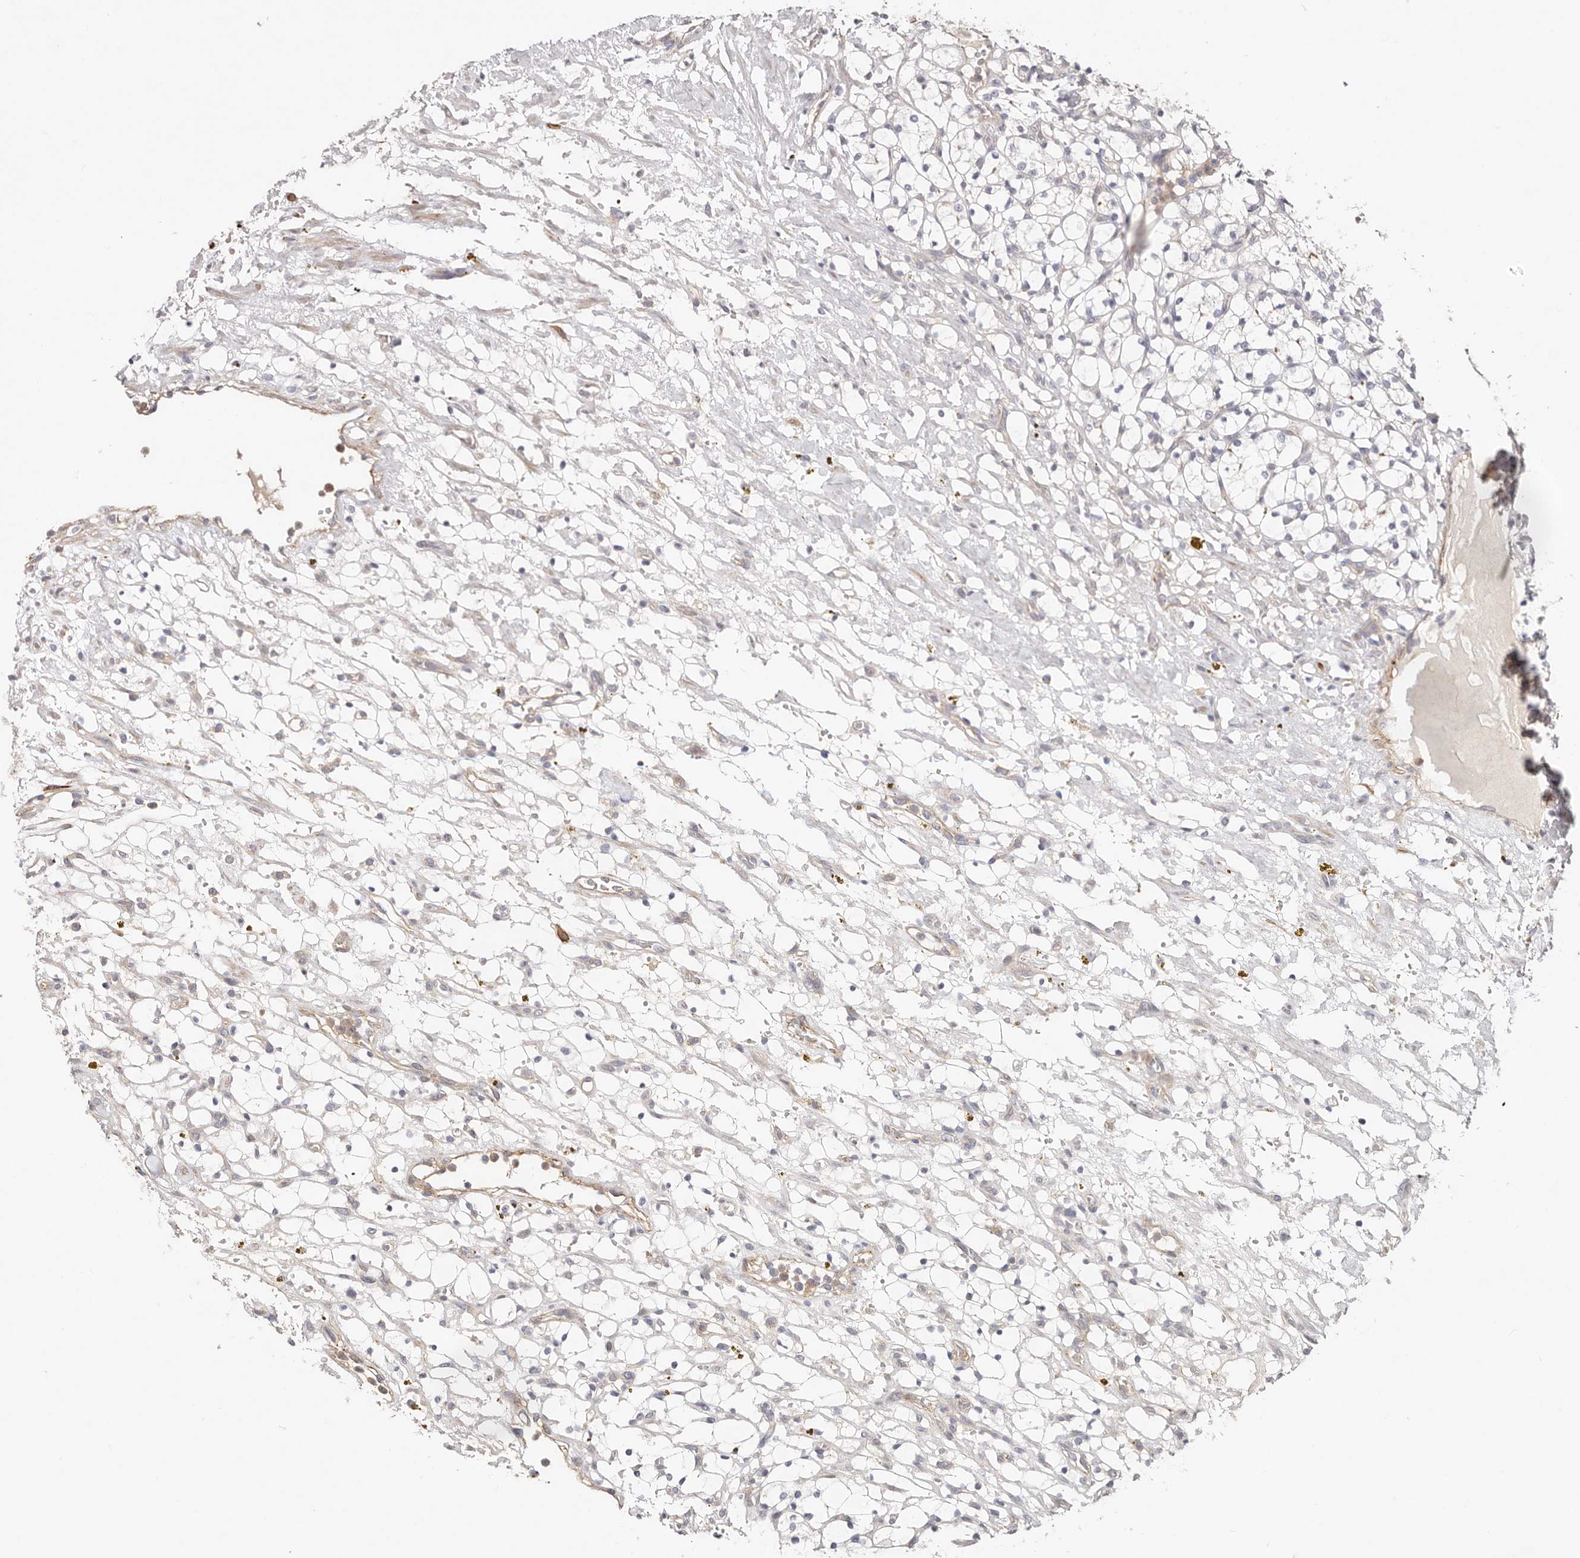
{"staining": {"intensity": "negative", "quantity": "none", "location": "none"}, "tissue": "renal cancer", "cell_type": "Tumor cells", "image_type": "cancer", "snomed": [{"axis": "morphology", "description": "Adenocarcinoma, NOS"}, {"axis": "topography", "description": "Kidney"}], "caption": "The histopathology image displays no significant staining in tumor cells of renal cancer. (IHC, brightfield microscopy, high magnification).", "gene": "SLC35B2", "patient": {"sex": "female", "age": 69}}